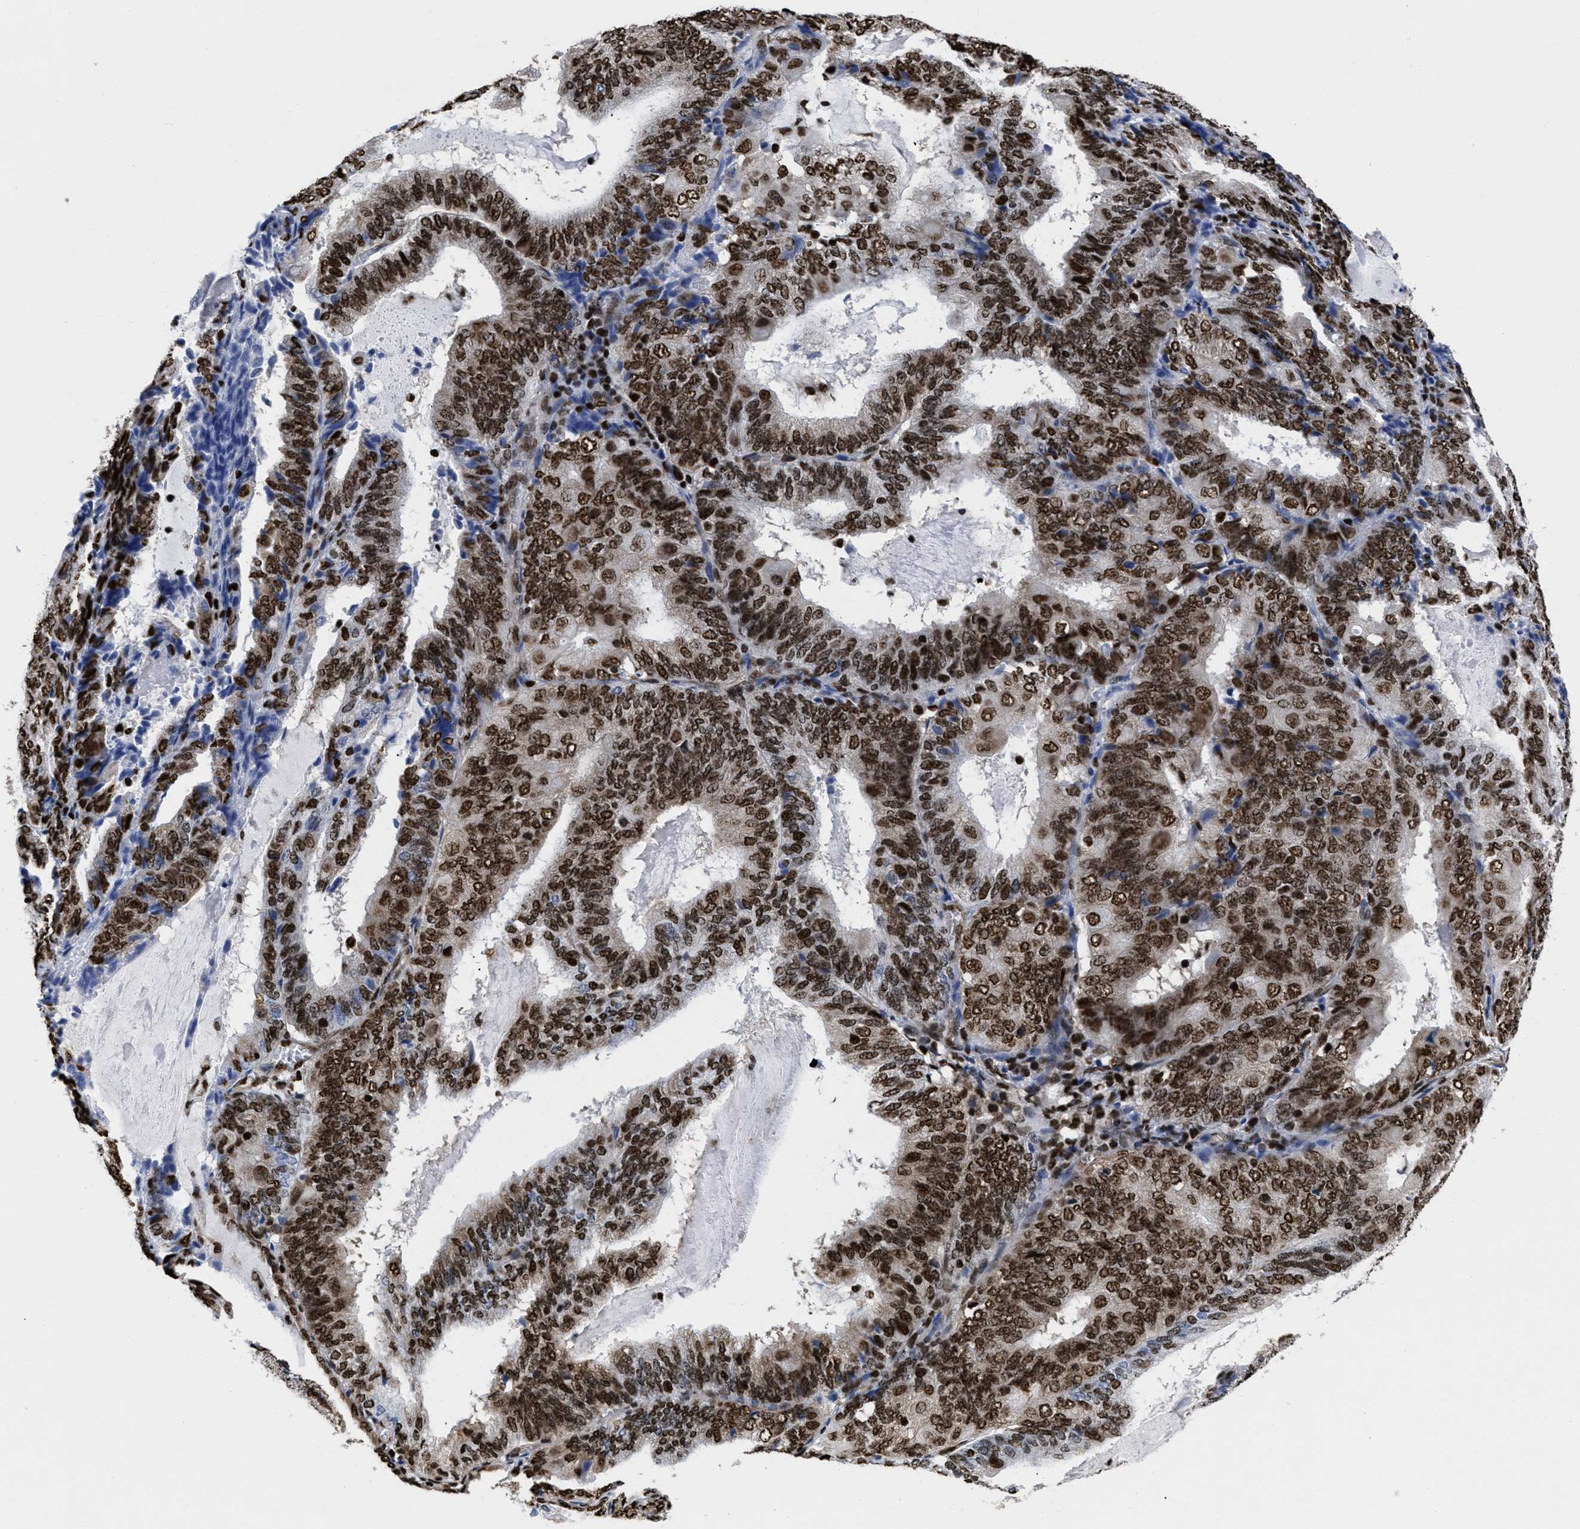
{"staining": {"intensity": "strong", "quantity": ">75%", "location": "cytoplasmic/membranous,nuclear"}, "tissue": "endometrial cancer", "cell_type": "Tumor cells", "image_type": "cancer", "snomed": [{"axis": "morphology", "description": "Adenocarcinoma, NOS"}, {"axis": "topography", "description": "Endometrium"}], "caption": "Brown immunohistochemical staining in human endometrial cancer exhibits strong cytoplasmic/membranous and nuclear positivity in about >75% of tumor cells. (brown staining indicates protein expression, while blue staining denotes nuclei).", "gene": "CALHM3", "patient": {"sex": "female", "age": 81}}